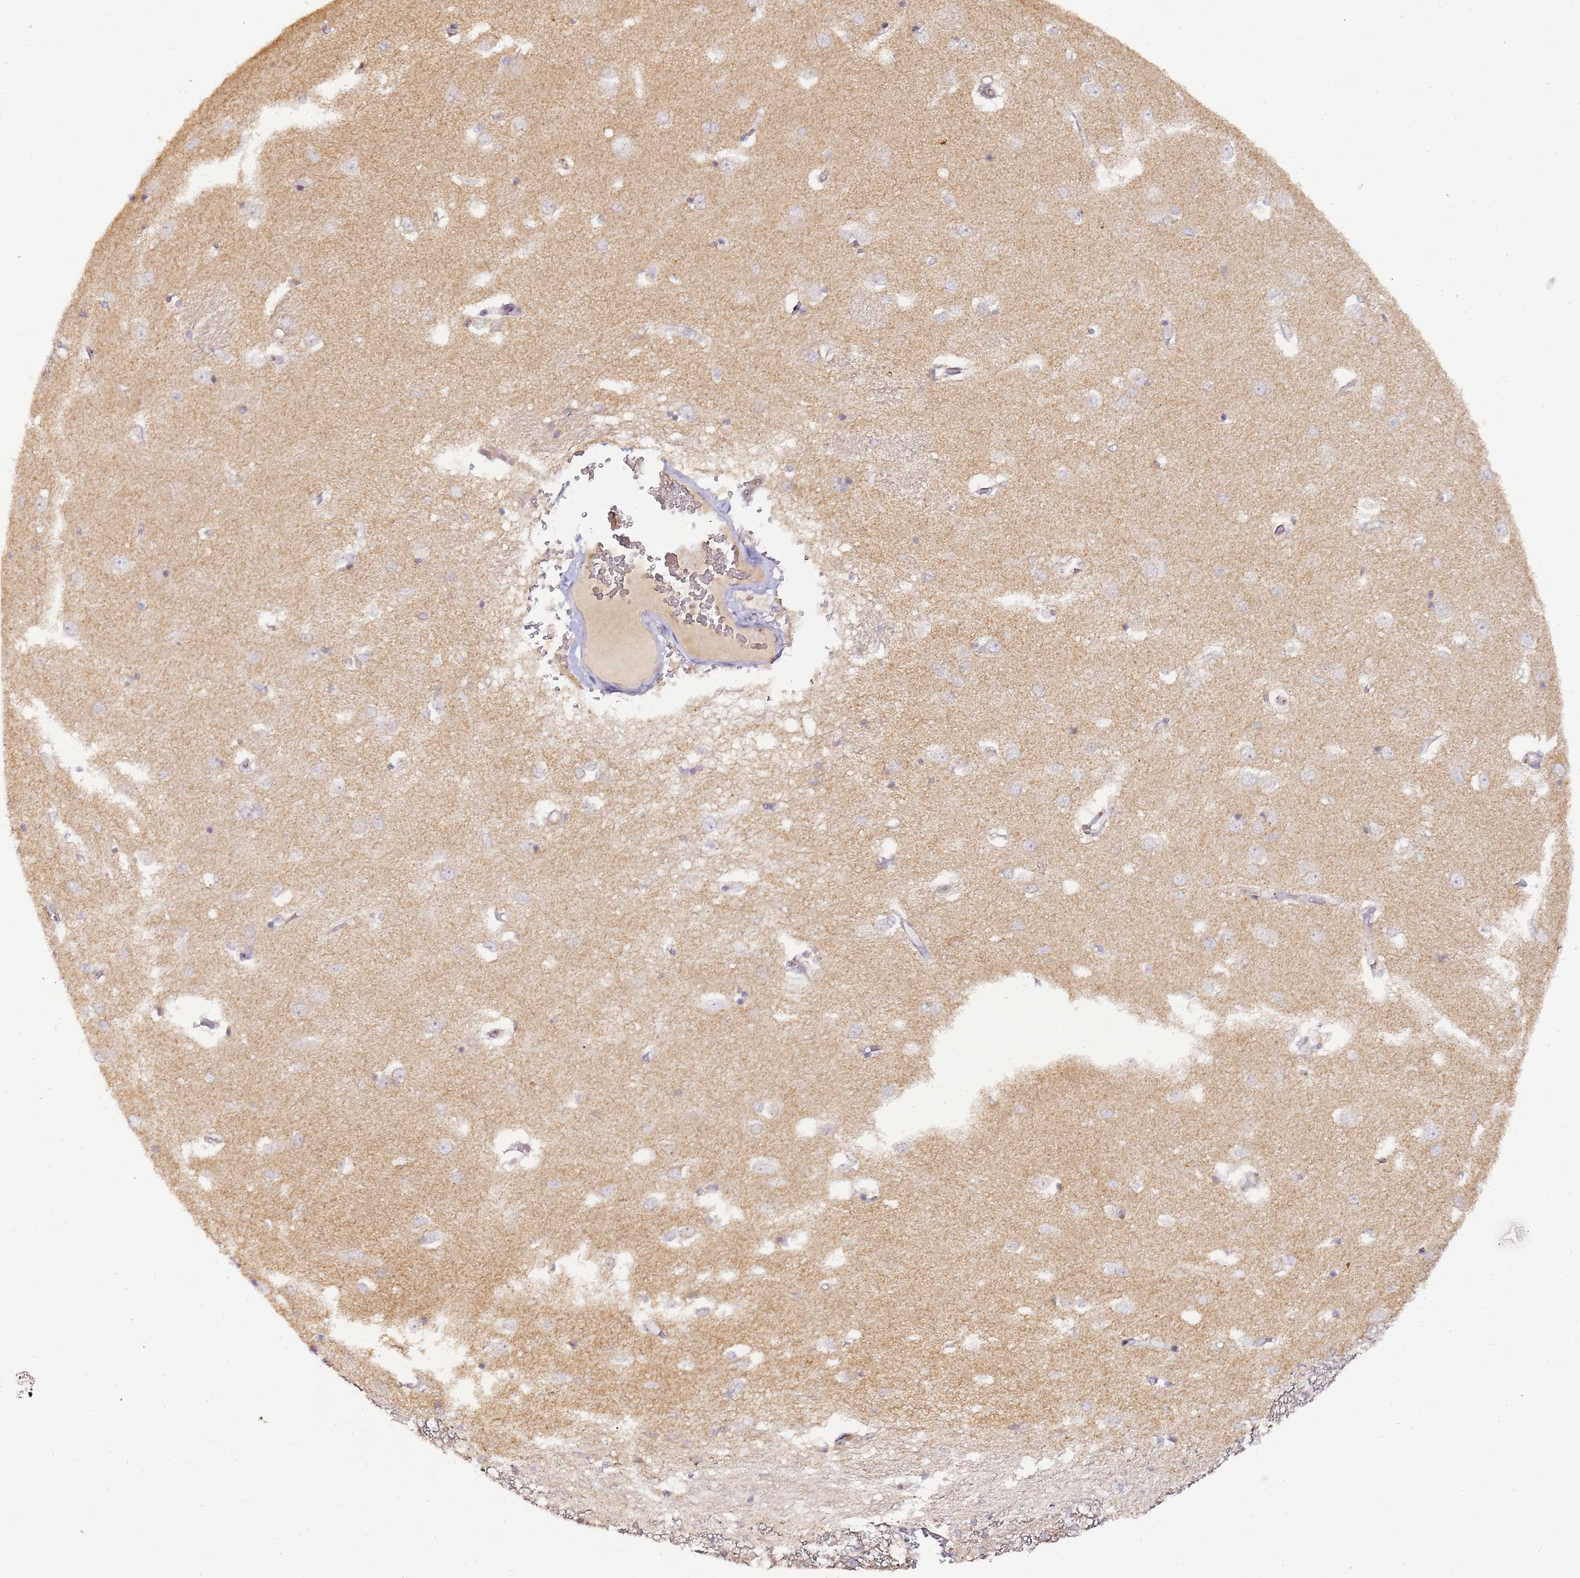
{"staining": {"intensity": "negative", "quantity": "none", "location": "none"}, "tissue": "caudate", "cell_type": "Glial cells", "image_type": "normal", "snomed": [{"axis": "morphology", "description": "Normal tissue, NOS"}, {"axis": "topography", "description": "Lateral ventricle wall"}], "caption": "DAB immunohistochemical staining of normal caudate exhibits no significant positivity in glial cells. Nuclei are stained in blue.", "gene": "MRPL49", "patient": {"sex": "male", "age": 37}}